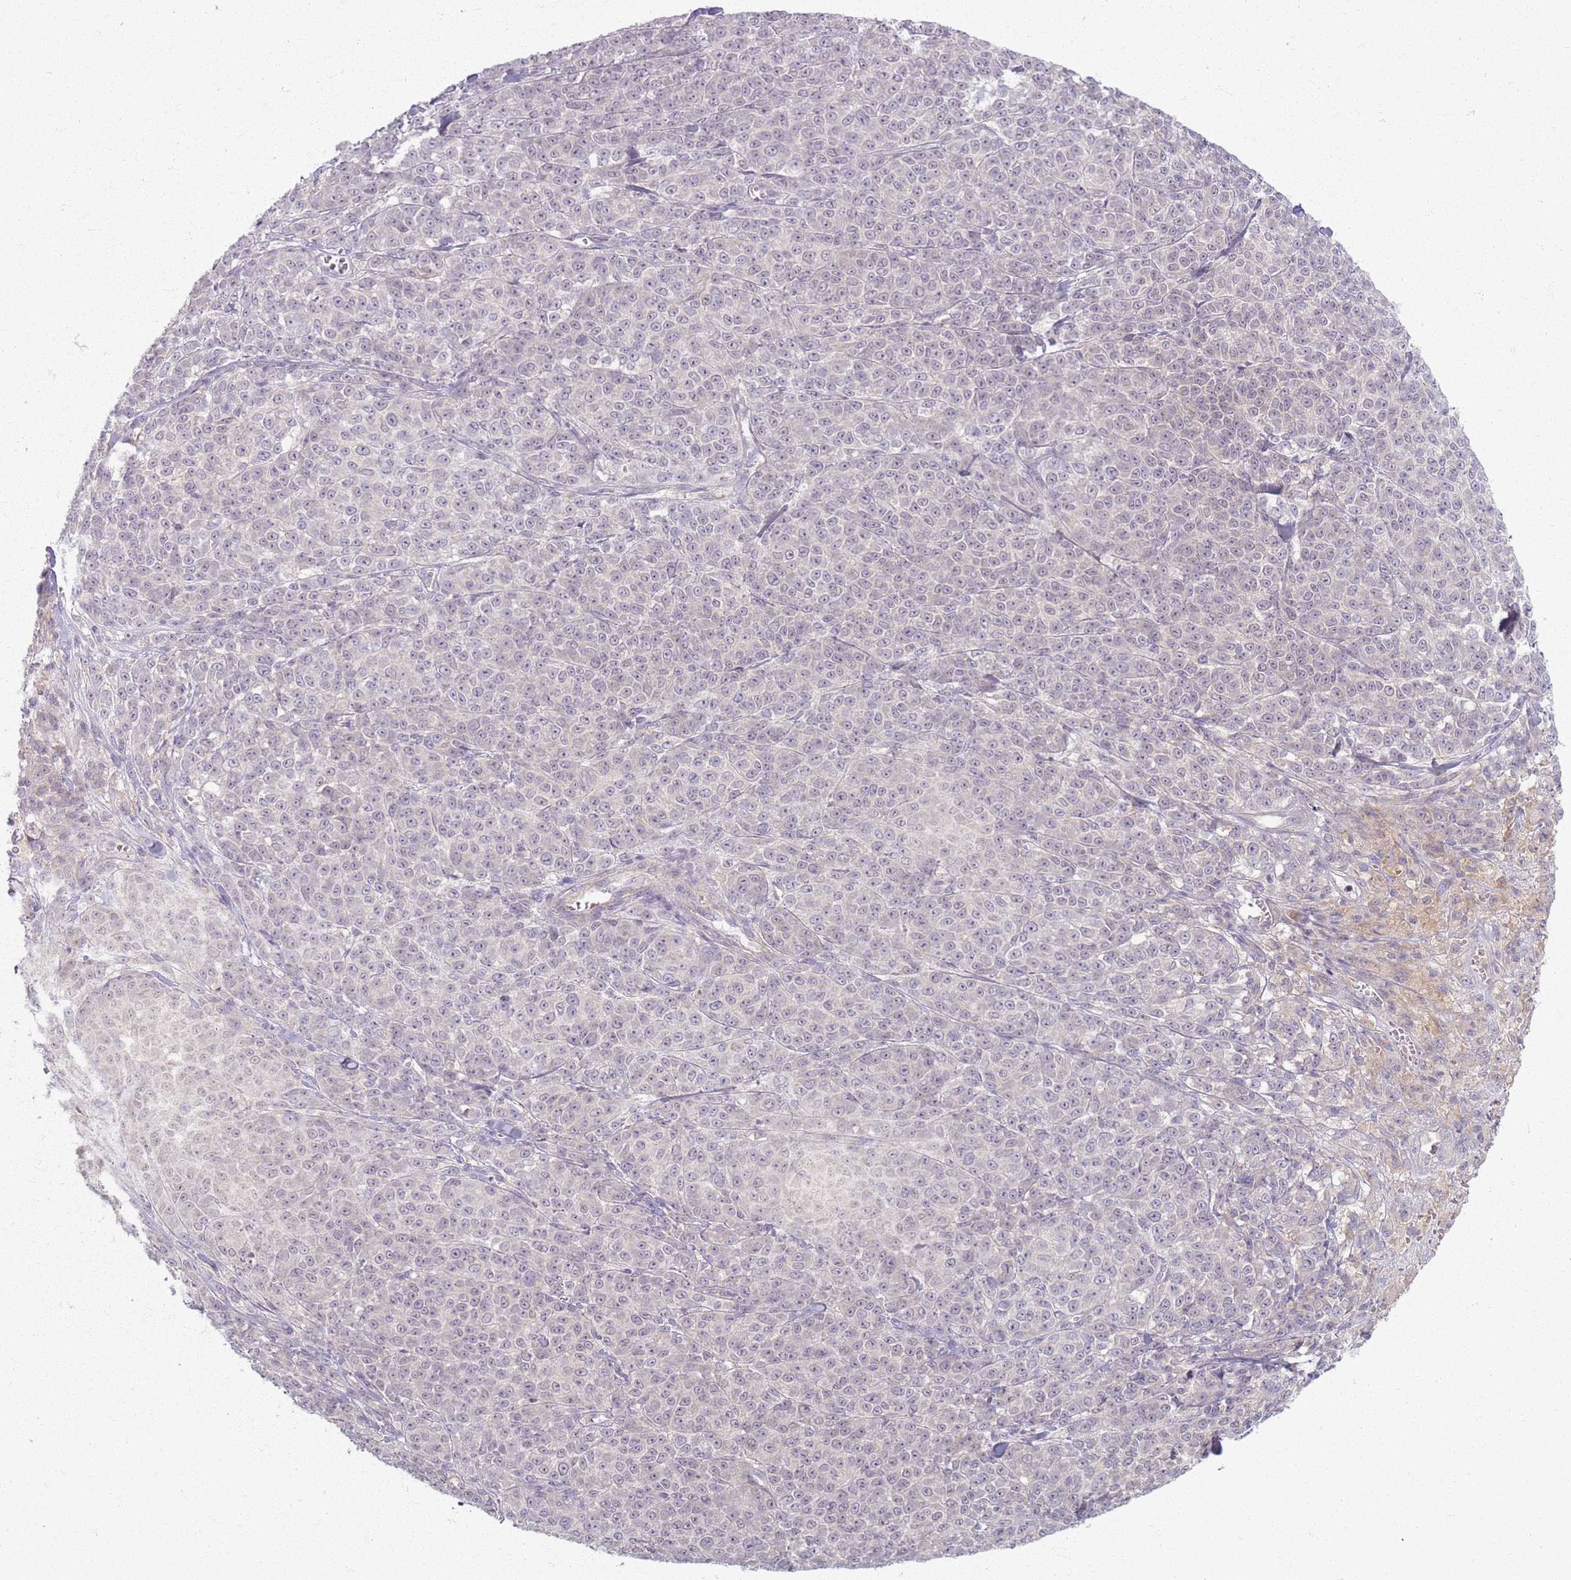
{"staining": {"intensity": "negative", "quantity": "none", "location": "none"}, "tissue": "melanoma", "cell_type": "Tumor cells", "image_type": "cancer", "snomed": [{"axis": "morphology", "description": "Normal tissue, NOS"}, {"axis": "morphology", "description": "Malignant melanoma, NOS"}, {"axis": "topography", "description": "Skin"}], "caption": "Immunohistochemistry (IHC) of human melanoma demonstrates no positivity in tumor cells.", "gene": "ZDHHC2", "patient": {"sex": "female", "age": 34}}